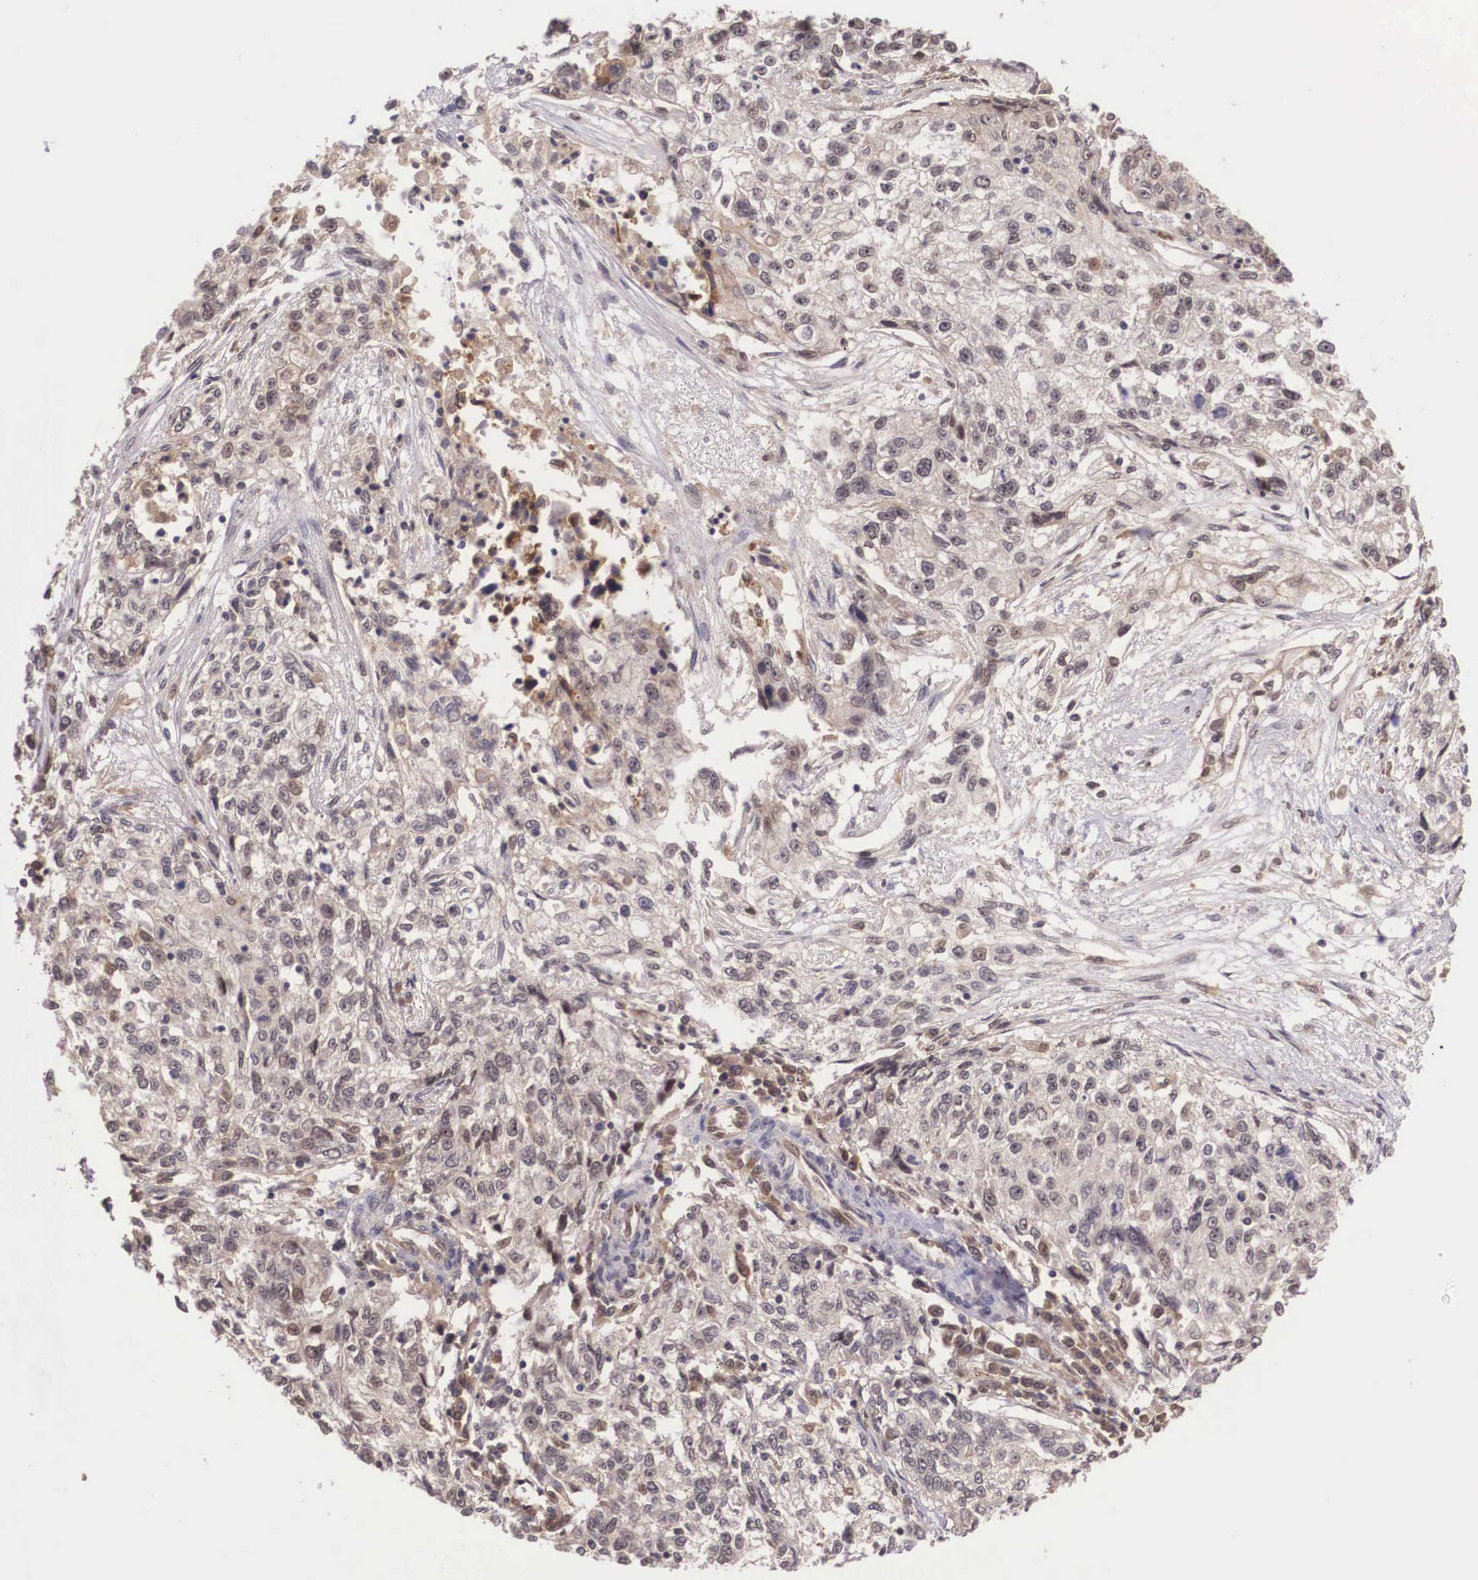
{"staining": {"intensity": "weak", "quantity": ">75%", "location": "cytoplasmic/membranous"}, "tissue": "cervical cancer", "cell_type": "Tumor cells", "image_type": "cancer", "snomed": [{"axis": "morphology", "description": "Squamous cell carcinoma, NOS"}, {"axis": "topography", "description": "Cervix"}], "caption": "Cervical cancer (squamous cell carcinoma) stained with immunohistochemistry (IHC) displays weak cytoplasmic/membranous staining in approximately >75% of tumor cells.", "gene": "VASH1", "patient": {"sex": "female", "age": 57}}